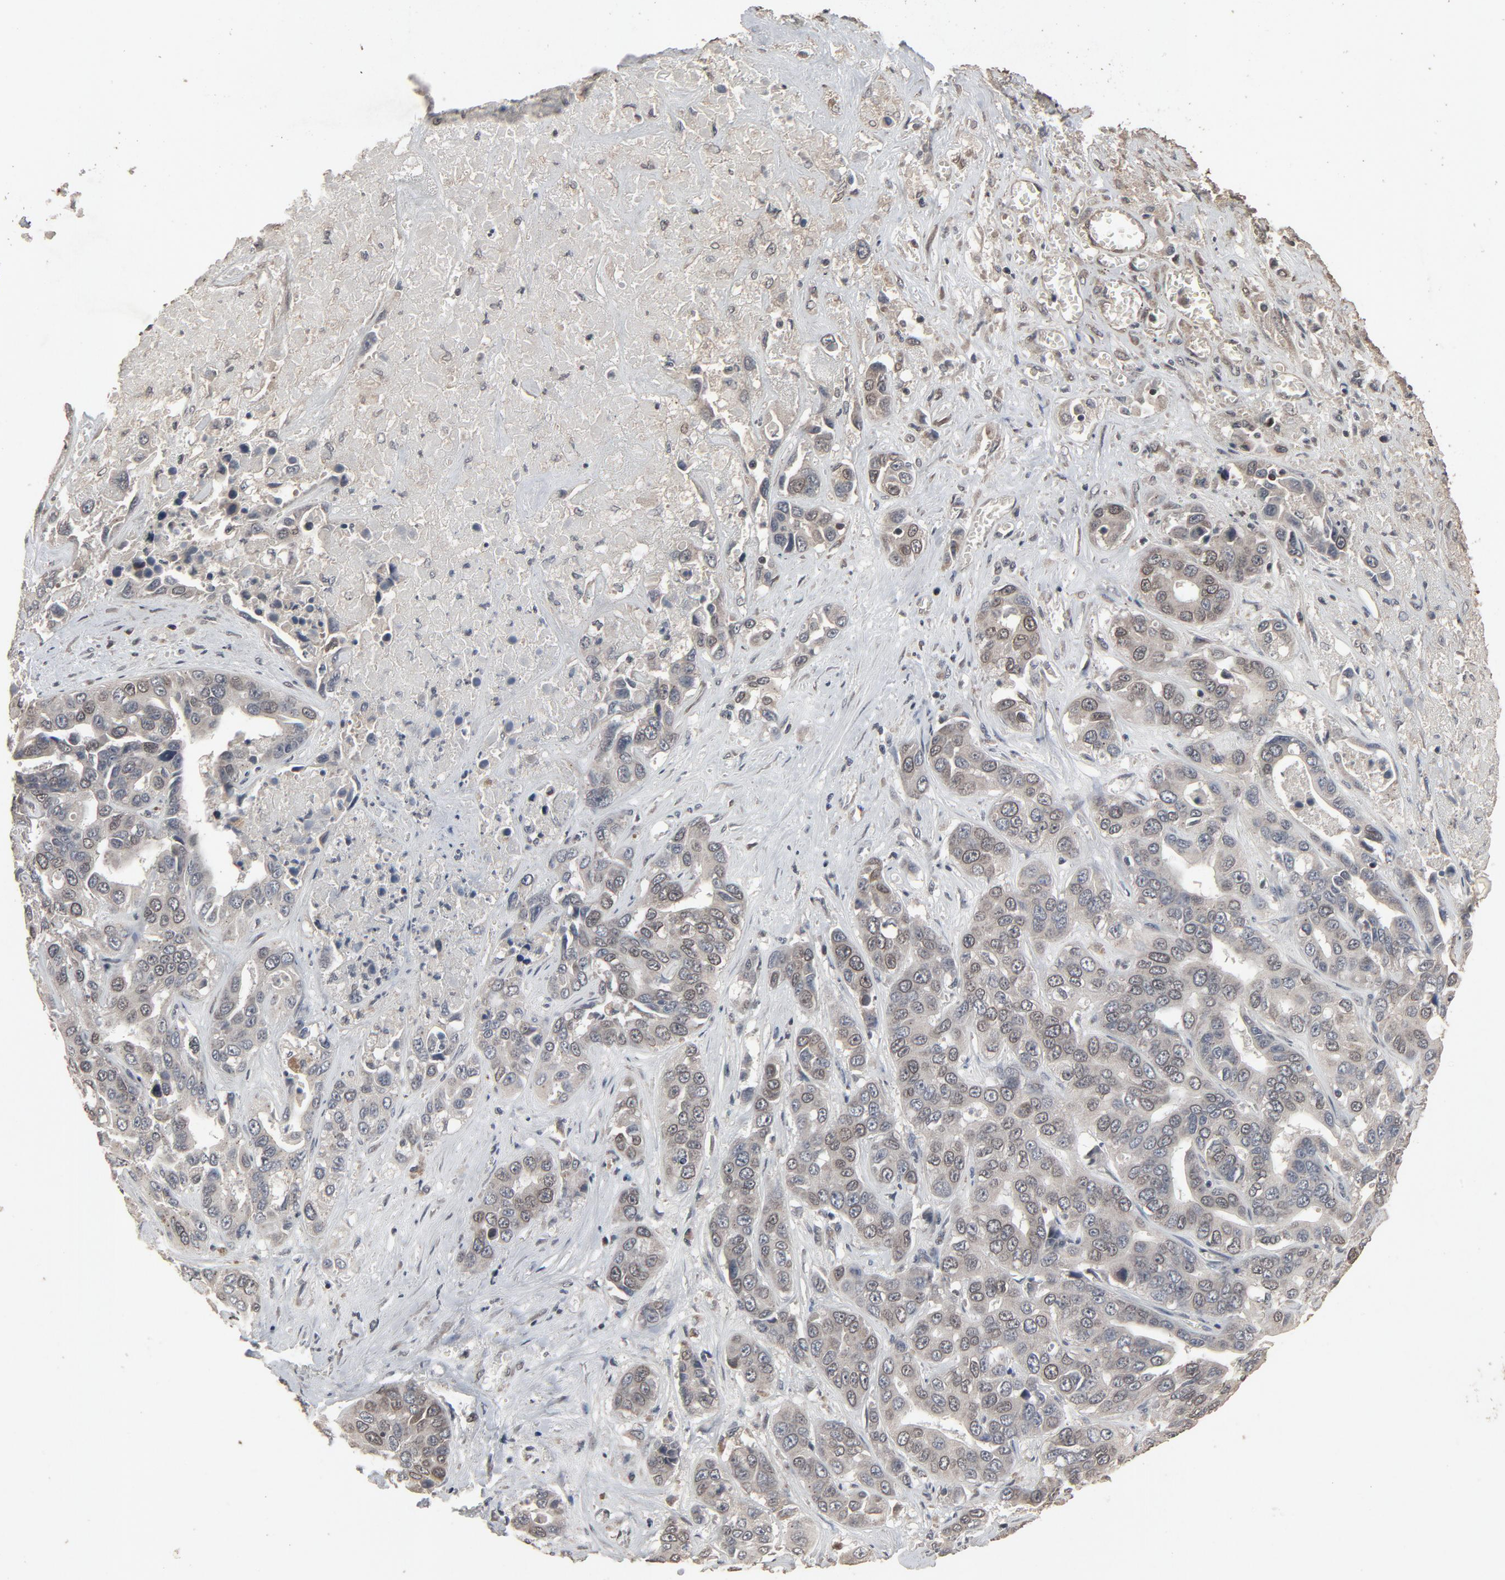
{"staining": {"intensity": "weak", "quantity": "25%-75%", "location": "cytoplasmic/membranous,nuclear"}, "tissue": "liver cancer", "cell_type": "Tumor cells", "image_type": "cancer", "snomed": [{"axis": "morphology", "description": "Cholangiocarcinoma"}, {"axis": "topography", "description": "Liver"}], "caption": "Immunohistochemical staining of liver cholangiocarcinoma demonstrates low levels of weak cytoplasmic/membranous and nuclear expression in about 25%-75% of tumor cells.", "gene": "POM121", "patient": {"sex": "female", "age": 52}}